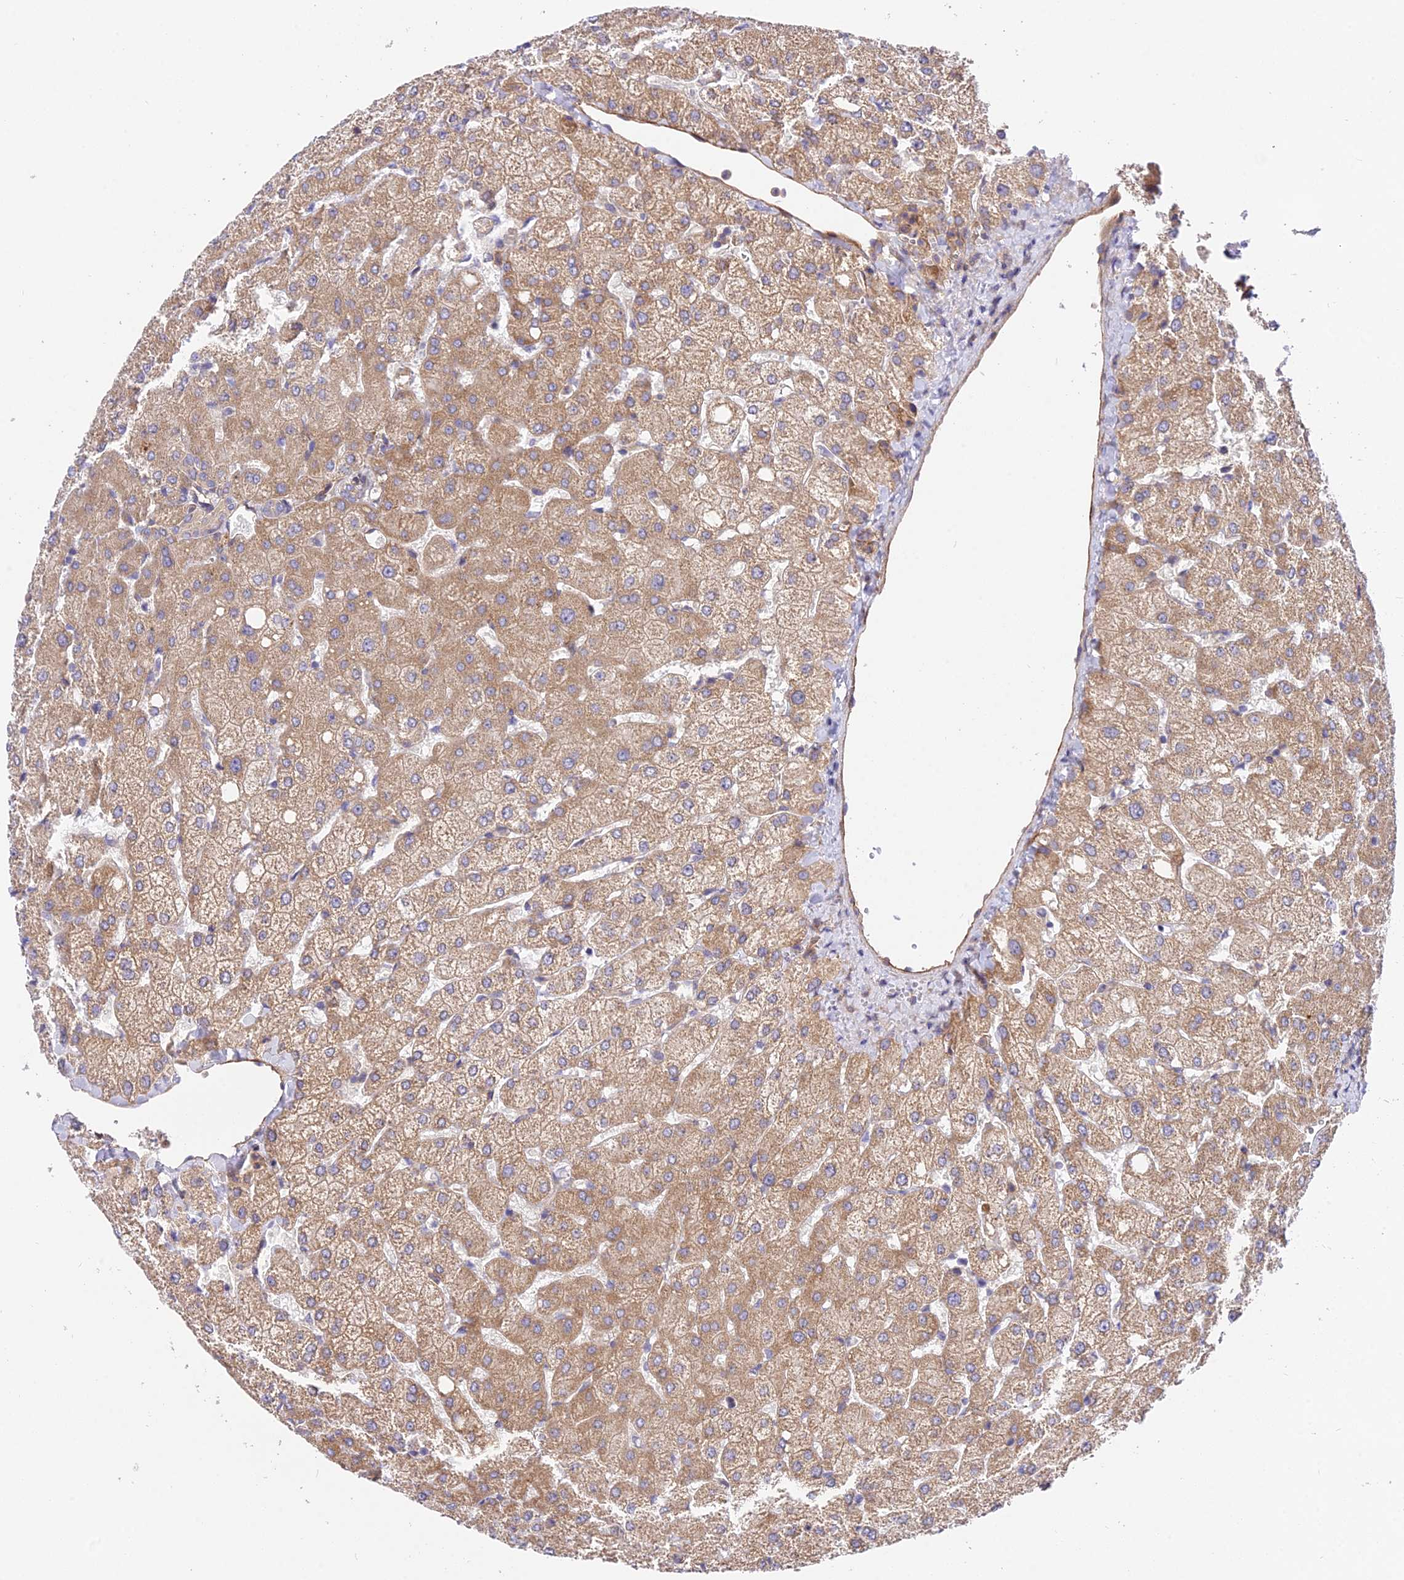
{"staining": {"intensity": "weak", "quantity": ">75%", "location": "cytoplasmic/membranous"}, "tissue": "liver", "cell_type": "Cholangiocytes", "image_type": "normal", "snomed": [{"axis": "morphology", "description": "Normal tissue, NOS"}, {"axis": "topography", "description": "Liver"}], "caption": "Immunohistochemical staining of unremarkable liver exhibits low levels of weak cytoplasmic/membranous positivity in about >75% of cholangiocytes. (DAB IHC with brightfield microscopy, high magnification).", "gene": "TRIM43B", "patient": {"sex": "female", "age": 54}}